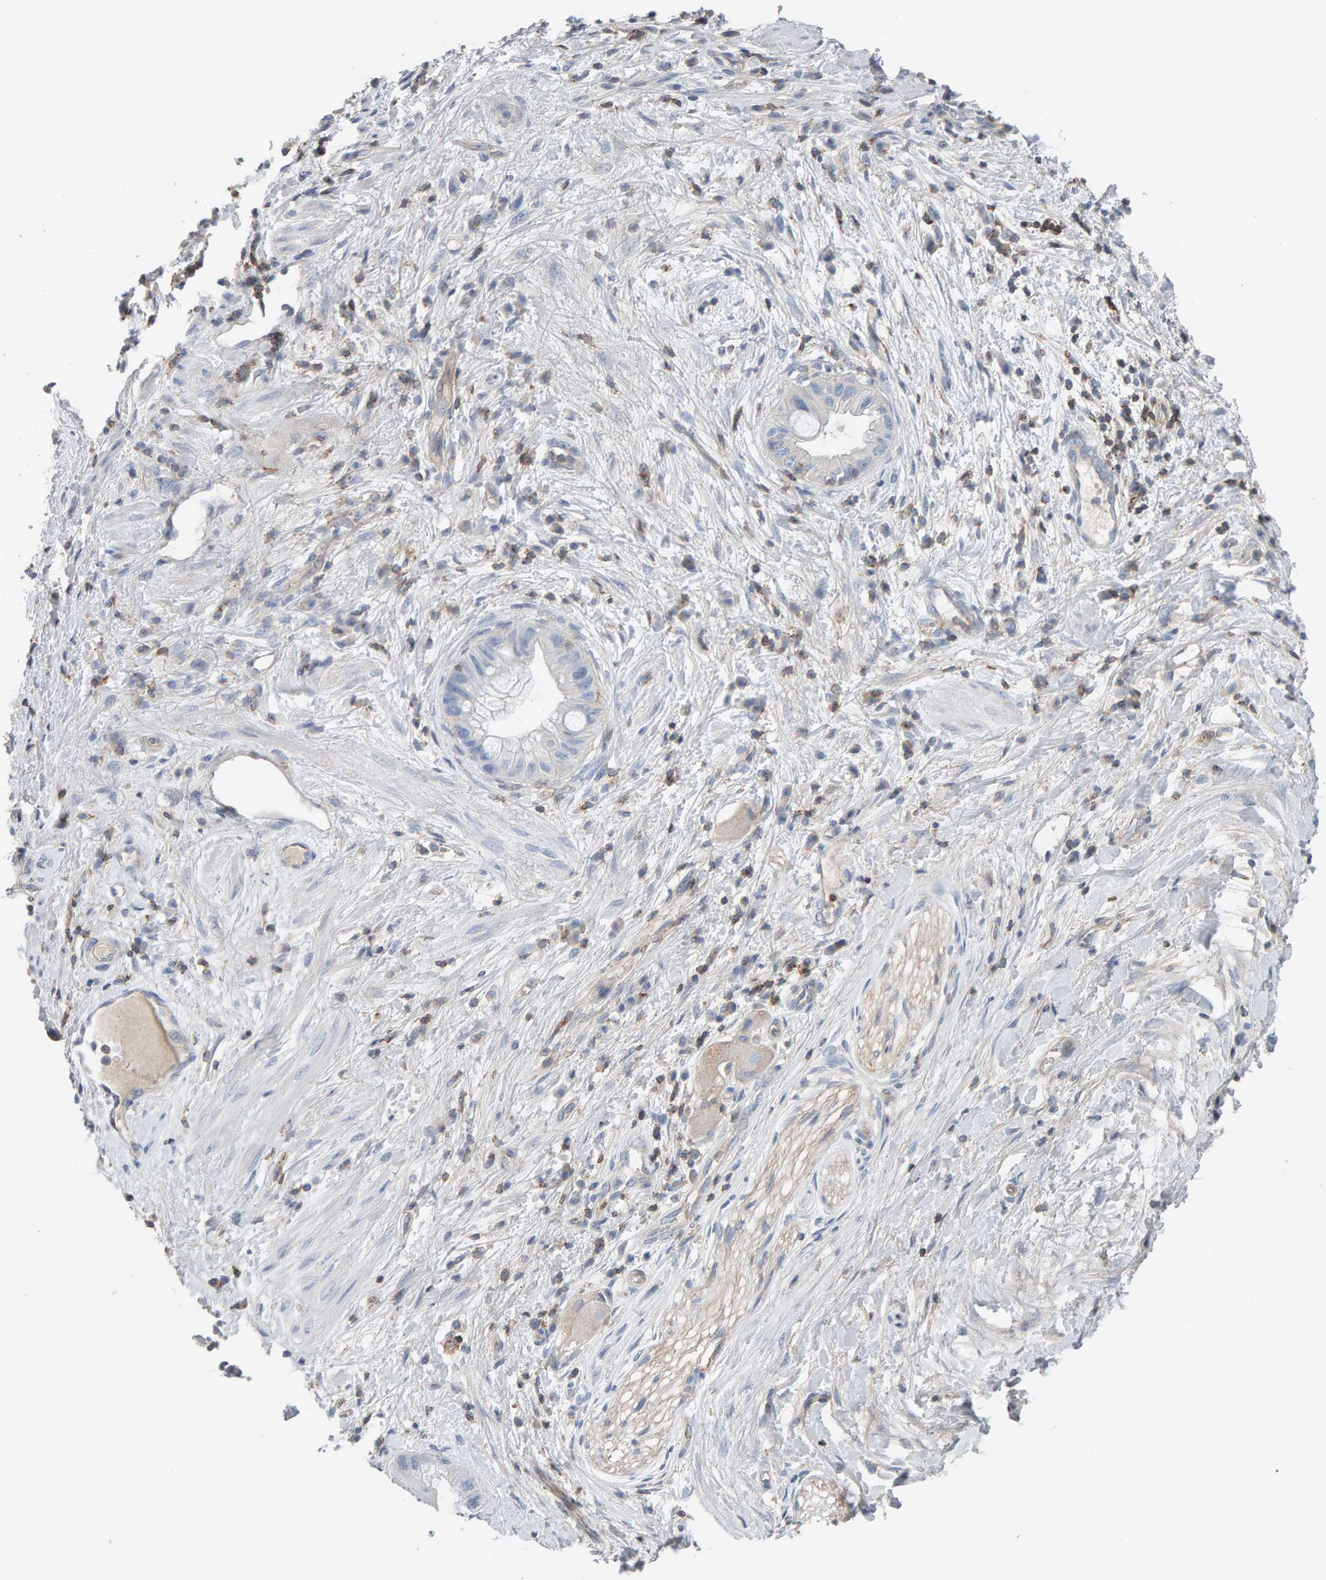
{"staining": {"intensity": "negative", "quantity": "none", "location": "none"}, "tissue": "pancreatic cancer", "cell_type": "Tumor cells", "image_type": "cancer", "snomed": [{"axis": "morphology", "description": "Adenocarcinoma, NOS"}, {"axis": "topography", "description": "Pancreas"}], "caption": "There is no significant staining in tumor cells of pancreatic adenocarcinoma.", "gene": "FYN", "patient": {"sex": "female", "age": 73}}